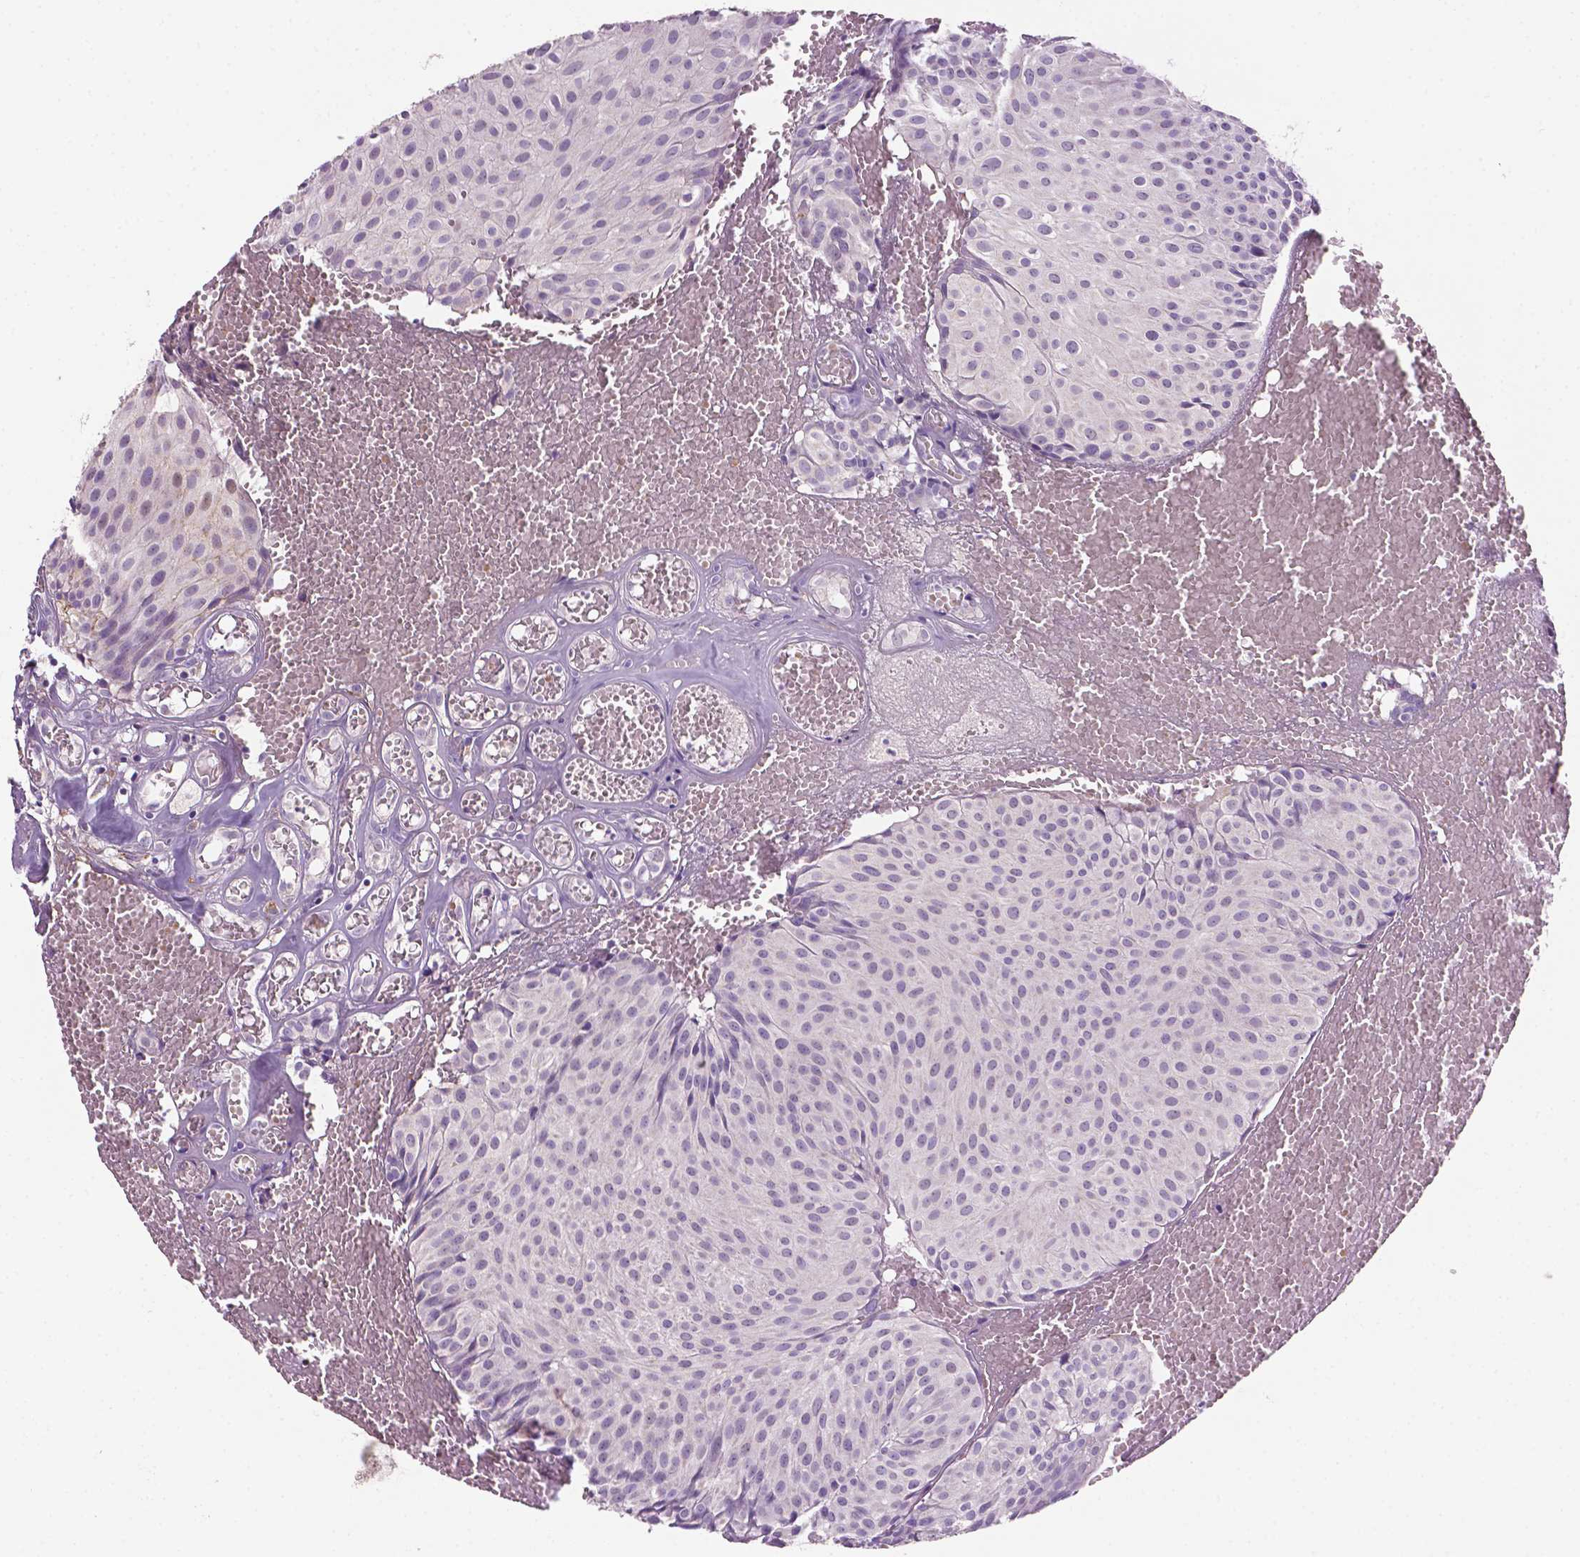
{"staining": {"intensity": "negative", "quantity": "none", "location": "none"}, "tissue": "urothelial cancer", "cell_type": "Tumor cells", "image_type": "cancer", "snomed": [{"axis": "morphology", "description": "Urothelial carcinoma, Low grade"}, {"axis": "topography", "description": "Urinary bladder"}], "caption": "The photomicrograph shows no significant staining in tumor cells of urothelial carcinoma (low-grade).", "gene": "FBLN1", "patient": {"sex": "male", "age": 63}}